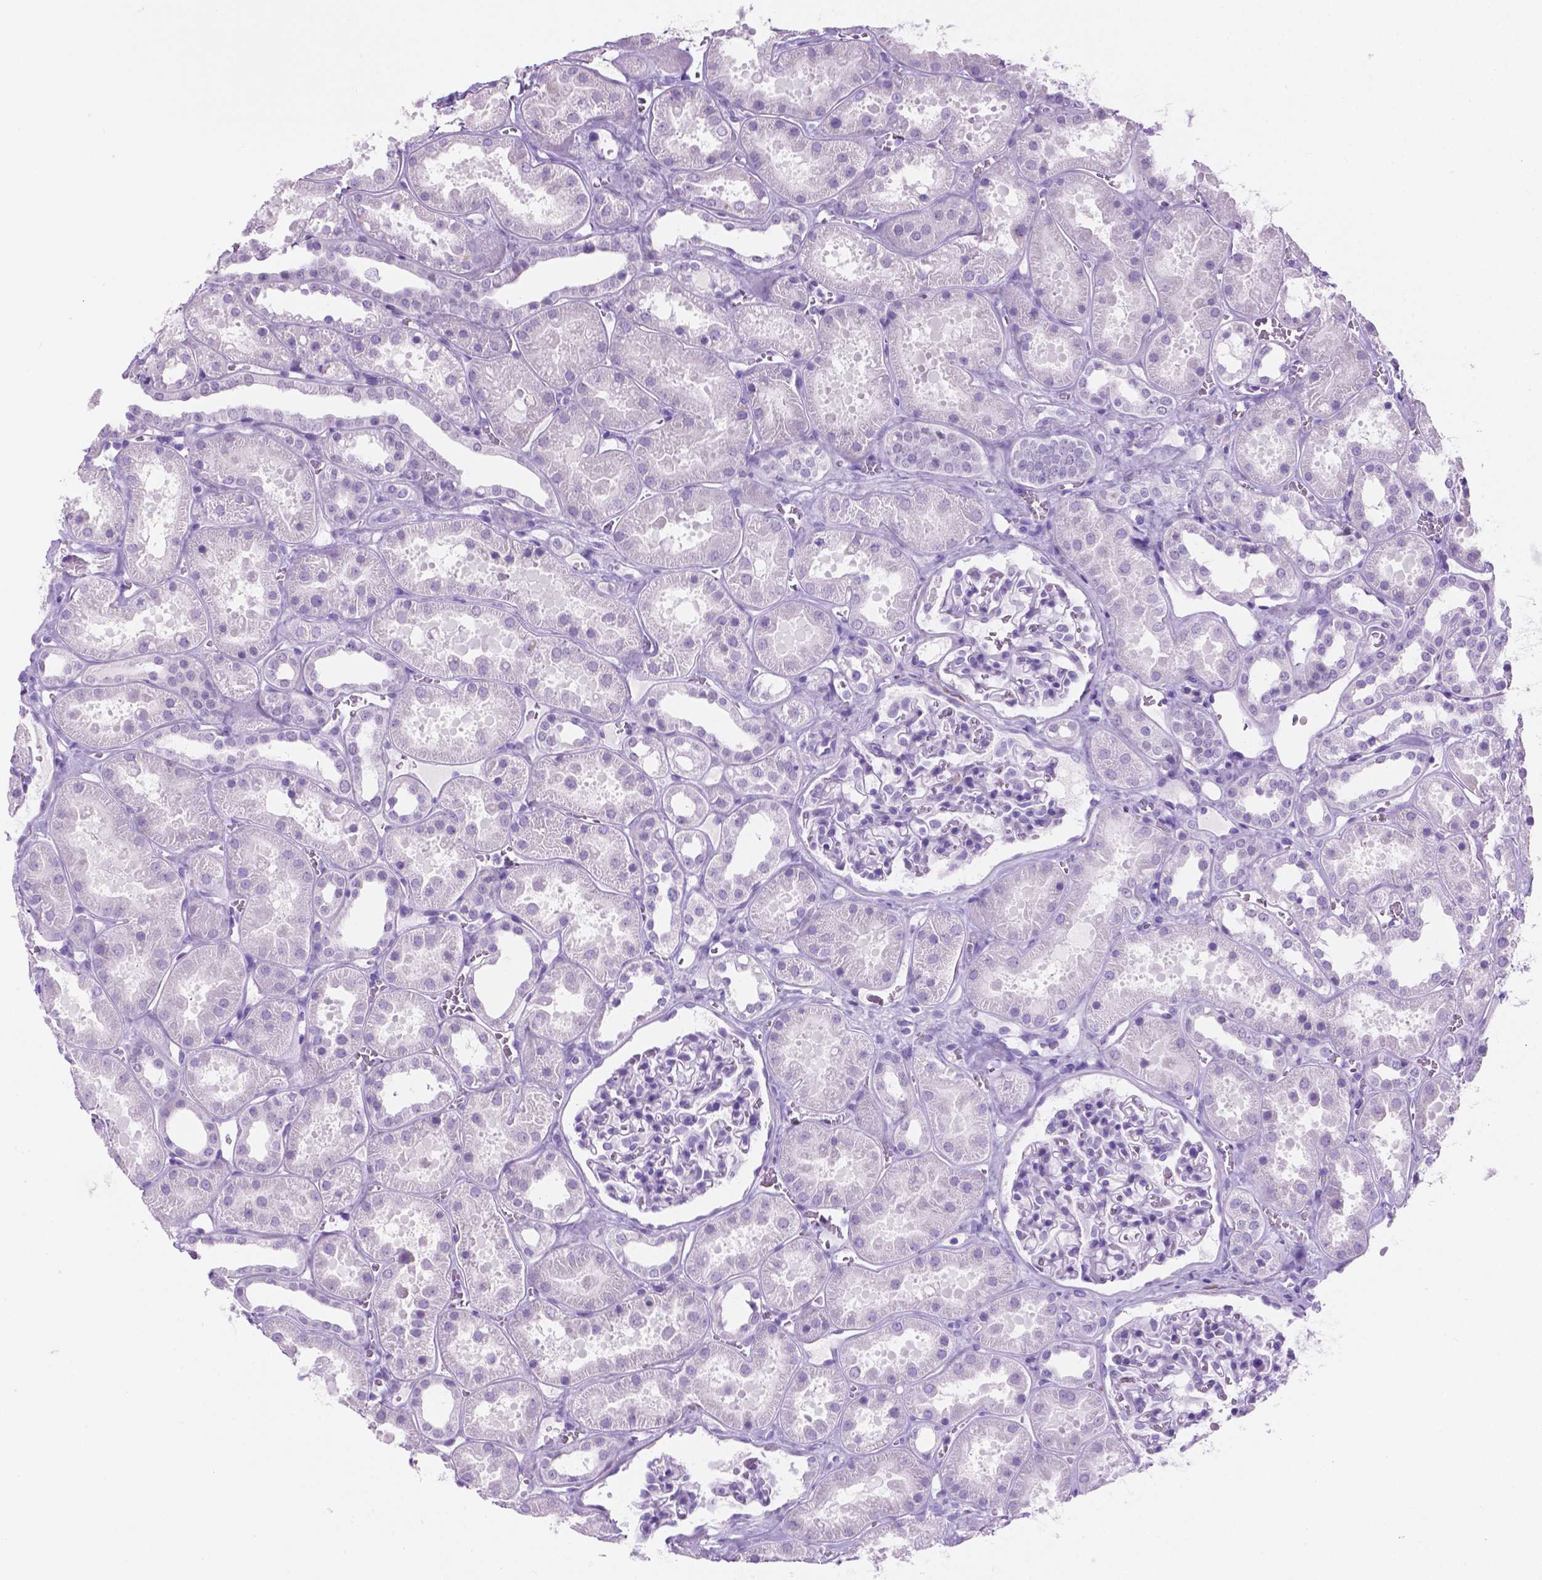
{"staining": {"intensity": "negative", "quantity": "none", "location": "none"}, "tissue": "kidney", "cell_type": "Cells in glomeruli", "image_type": "normal", "snomed": [{"axis": "morphology", "description": "Normal tissue, NOS"}, {"axis": "topography", "description": "Kidney"}], "caption": "There is no significant expression in cells in glomeruli of kidney. (Brightfield microscopy of DAB immunohistochemistry (IHC) at high magnification).", "gene": "GRIN2B", "patient": {"sex": "female", "age": 41}}